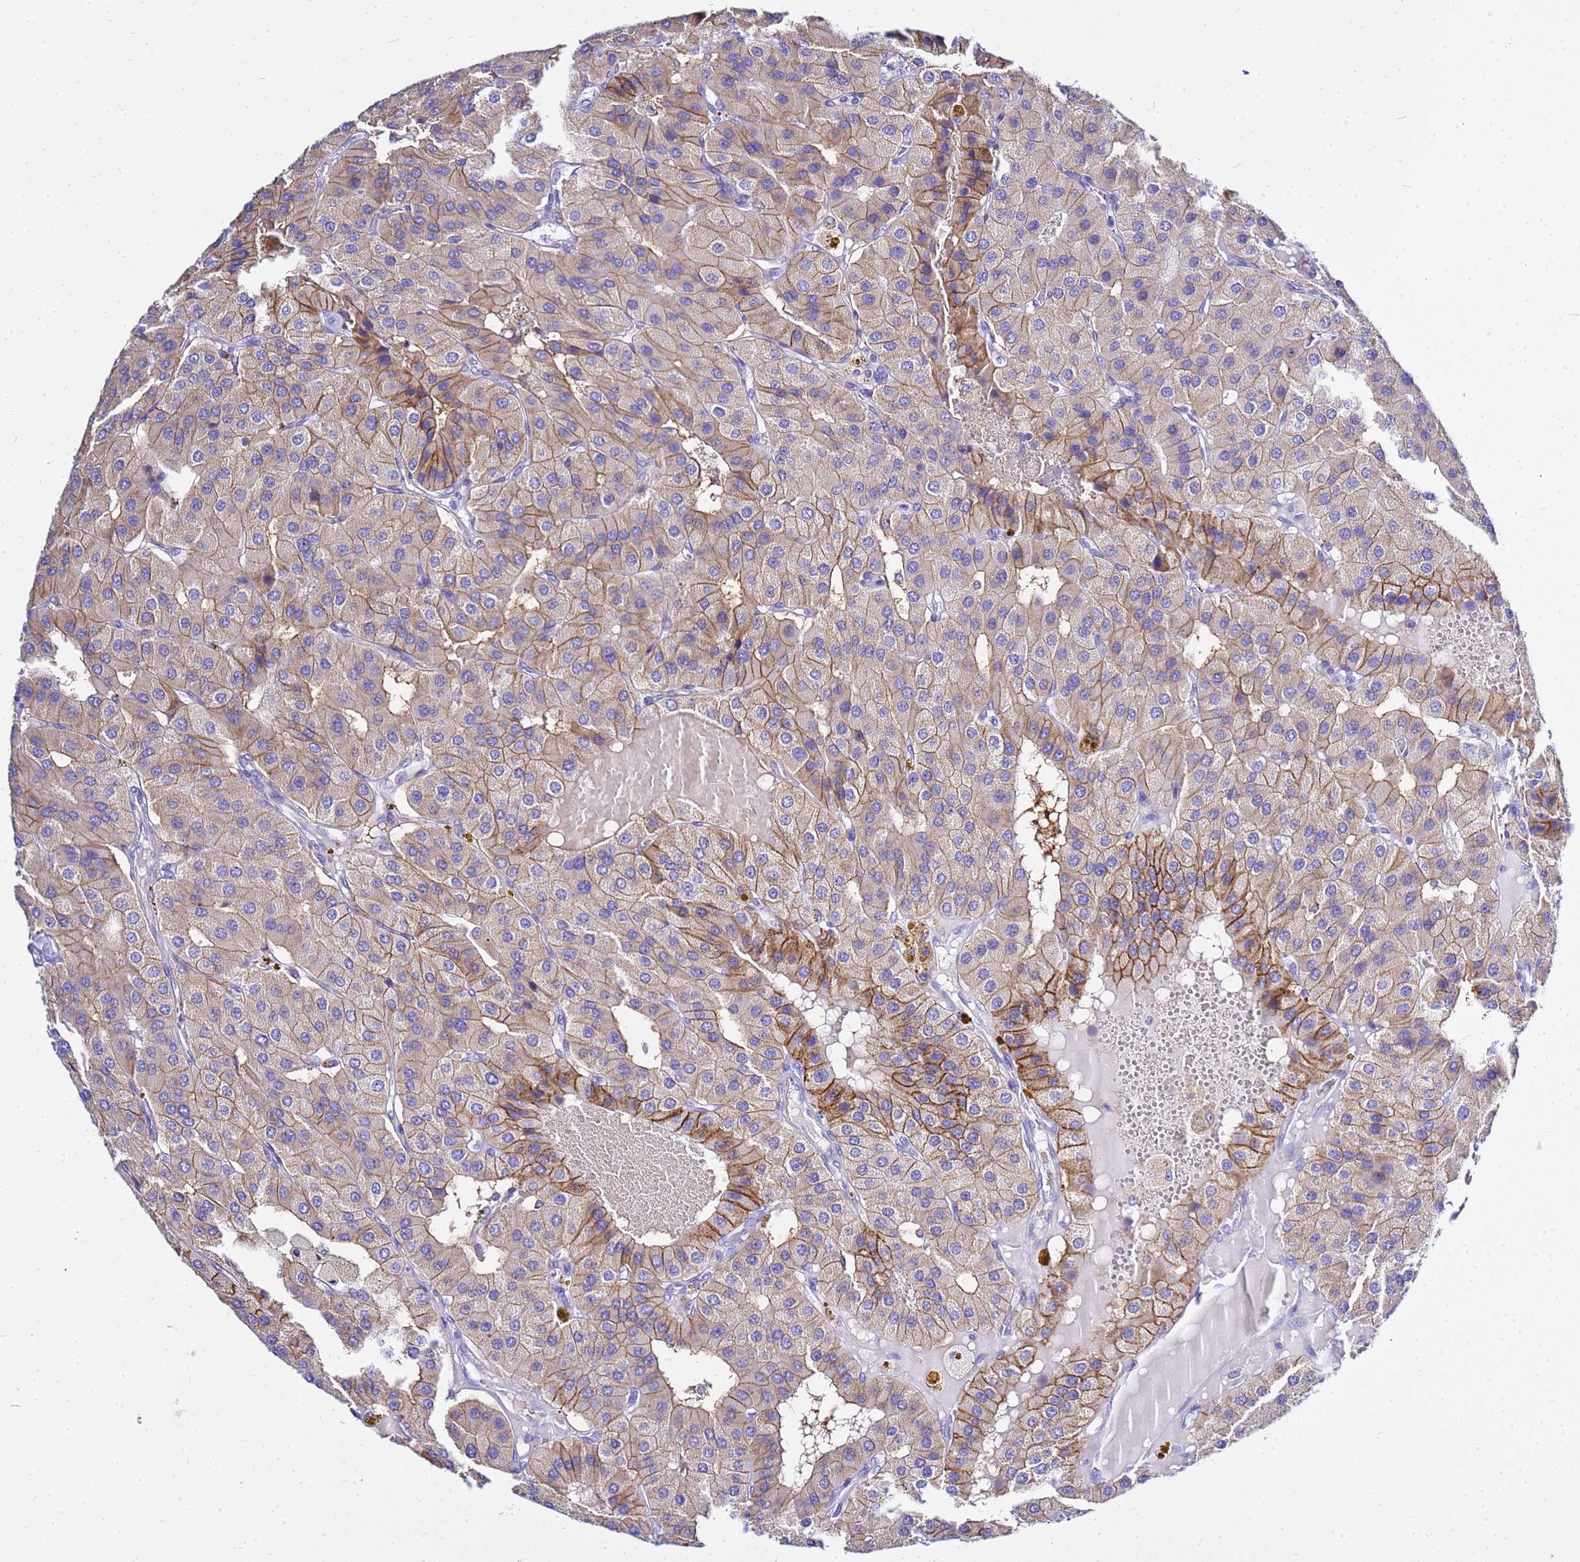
{"staining": {"intensity": "moderate", "quantity": "25%-75%", "location": "cytoplasmic/membranous"}, "tissue": "parathyroid gland", "cell_type": "Glandular cells", "image_type": "normal", "snomed": [{"axis": "morphology", "description": "Normal tissue, NOS"}, {"axis": "morphology", "description": "Adenoma, NOS"}, {"axis": "topography", "description": "Parathyroid gland"}], "caption": "Immunohistochemistry staining of benign parathyroid gland, which demonstrates medium levels of moderate cytoplasmic/membranous positivity in approximately 25%-75% of glandular cells indicating moderate cytoplasmic/membranous protein staining. The staining was performed using DAB (3,3'-diaminobenzidine) (brown) for protein detection and nuclei were counterstained in hematoxylin (blue).", "gene": "USP18", "patient": {"sex": "female", "age": 86}}